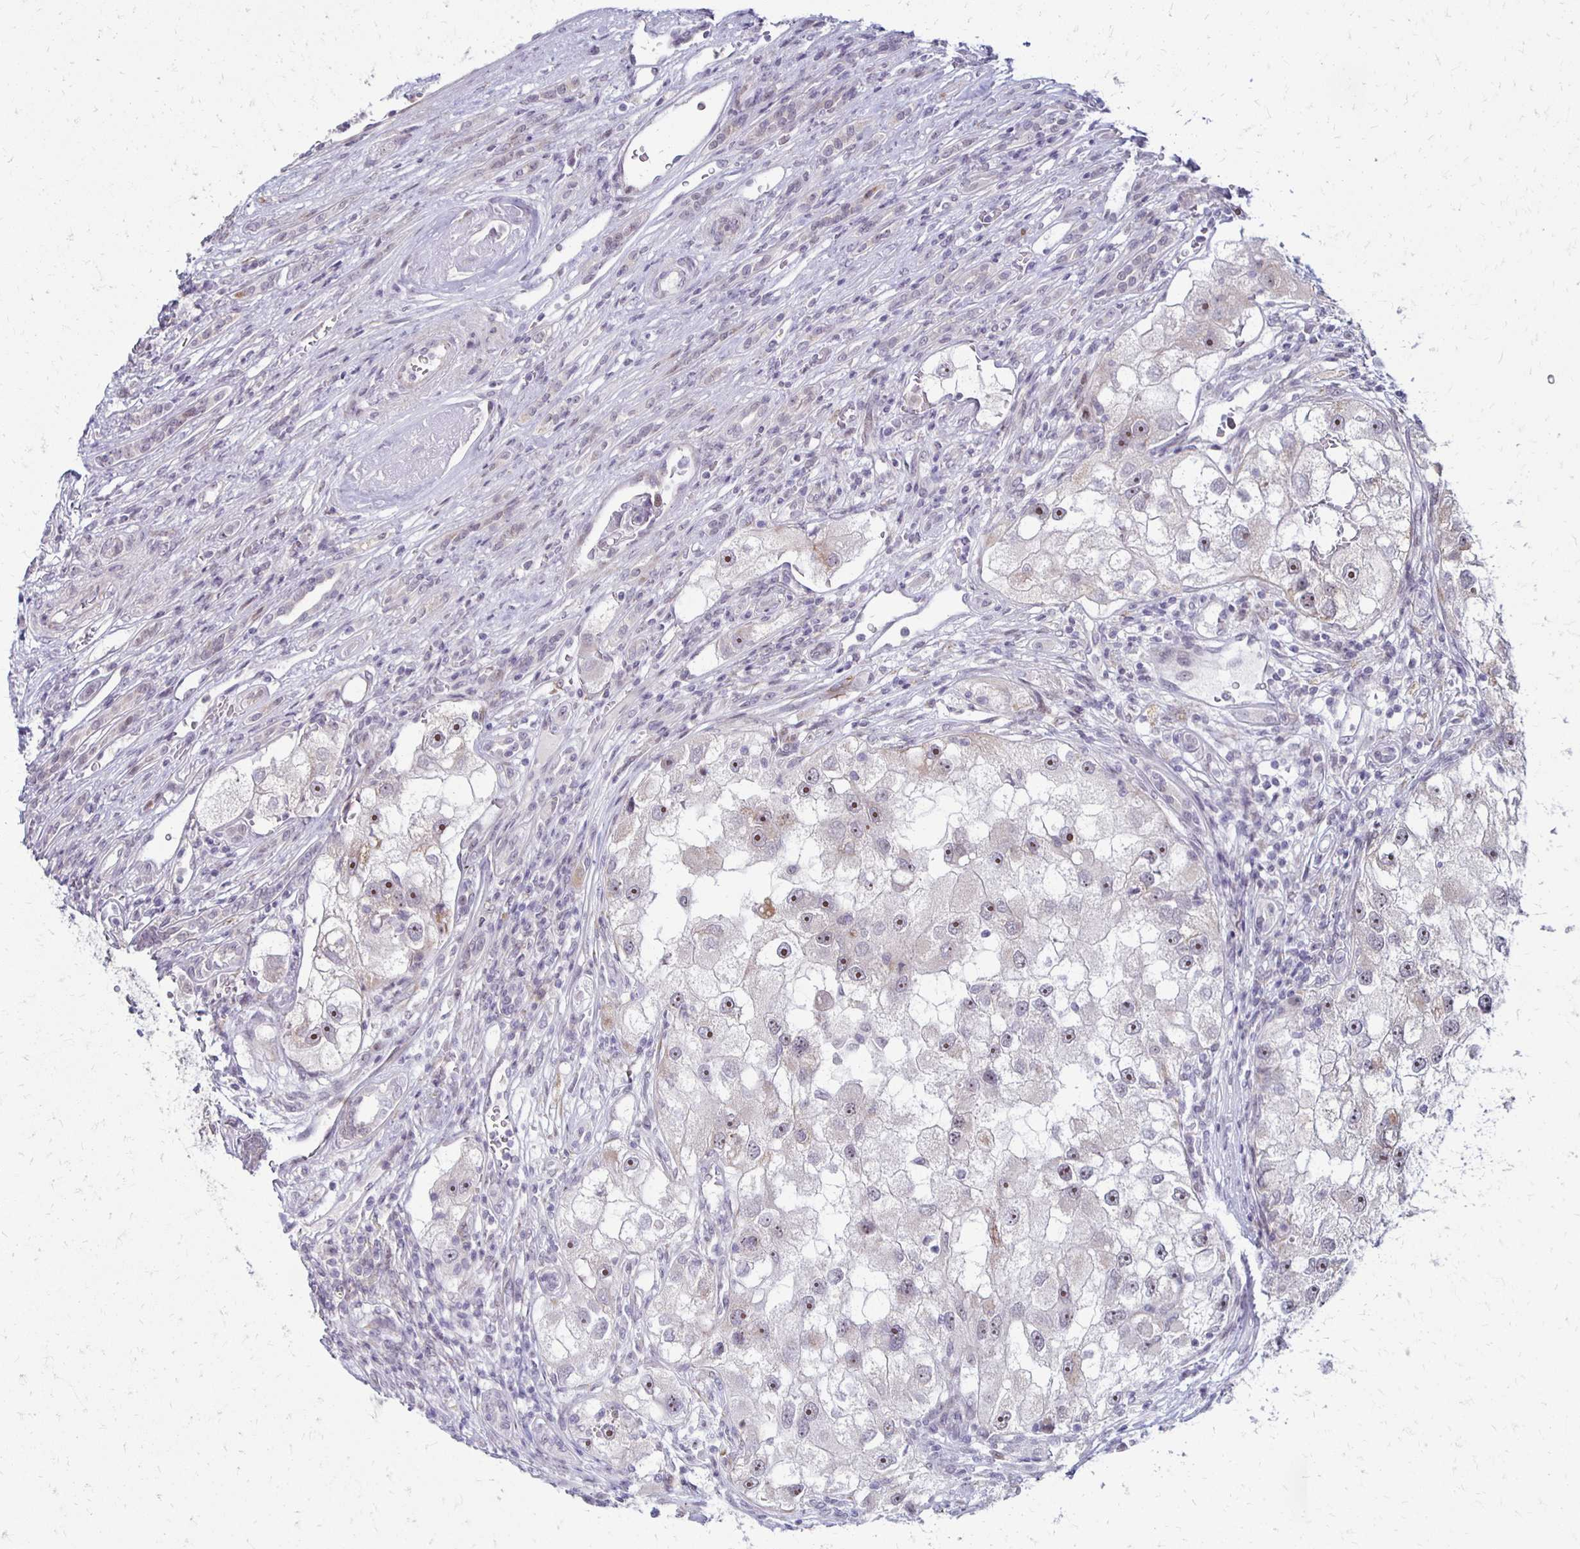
{"staining": {"intensity": "moderate", "quantity": "25%-75%", "location": "nuclear"}, "tissue": "renal cancer", "cell_type": "Tumor cells", "image_type": "cancer", "snomed": [{"axis": "morphology", "description": "Adenocarcinoma, NOS"}, {"axis": "topography", "description": "Kidney"}], "caption": "Human renal cancer (adenocarcinoma) stained with a protein marker reveals moderate staining in tumor cells.", "gene": "DAGLA", "patient": {"sex": "male", "age": 63}}